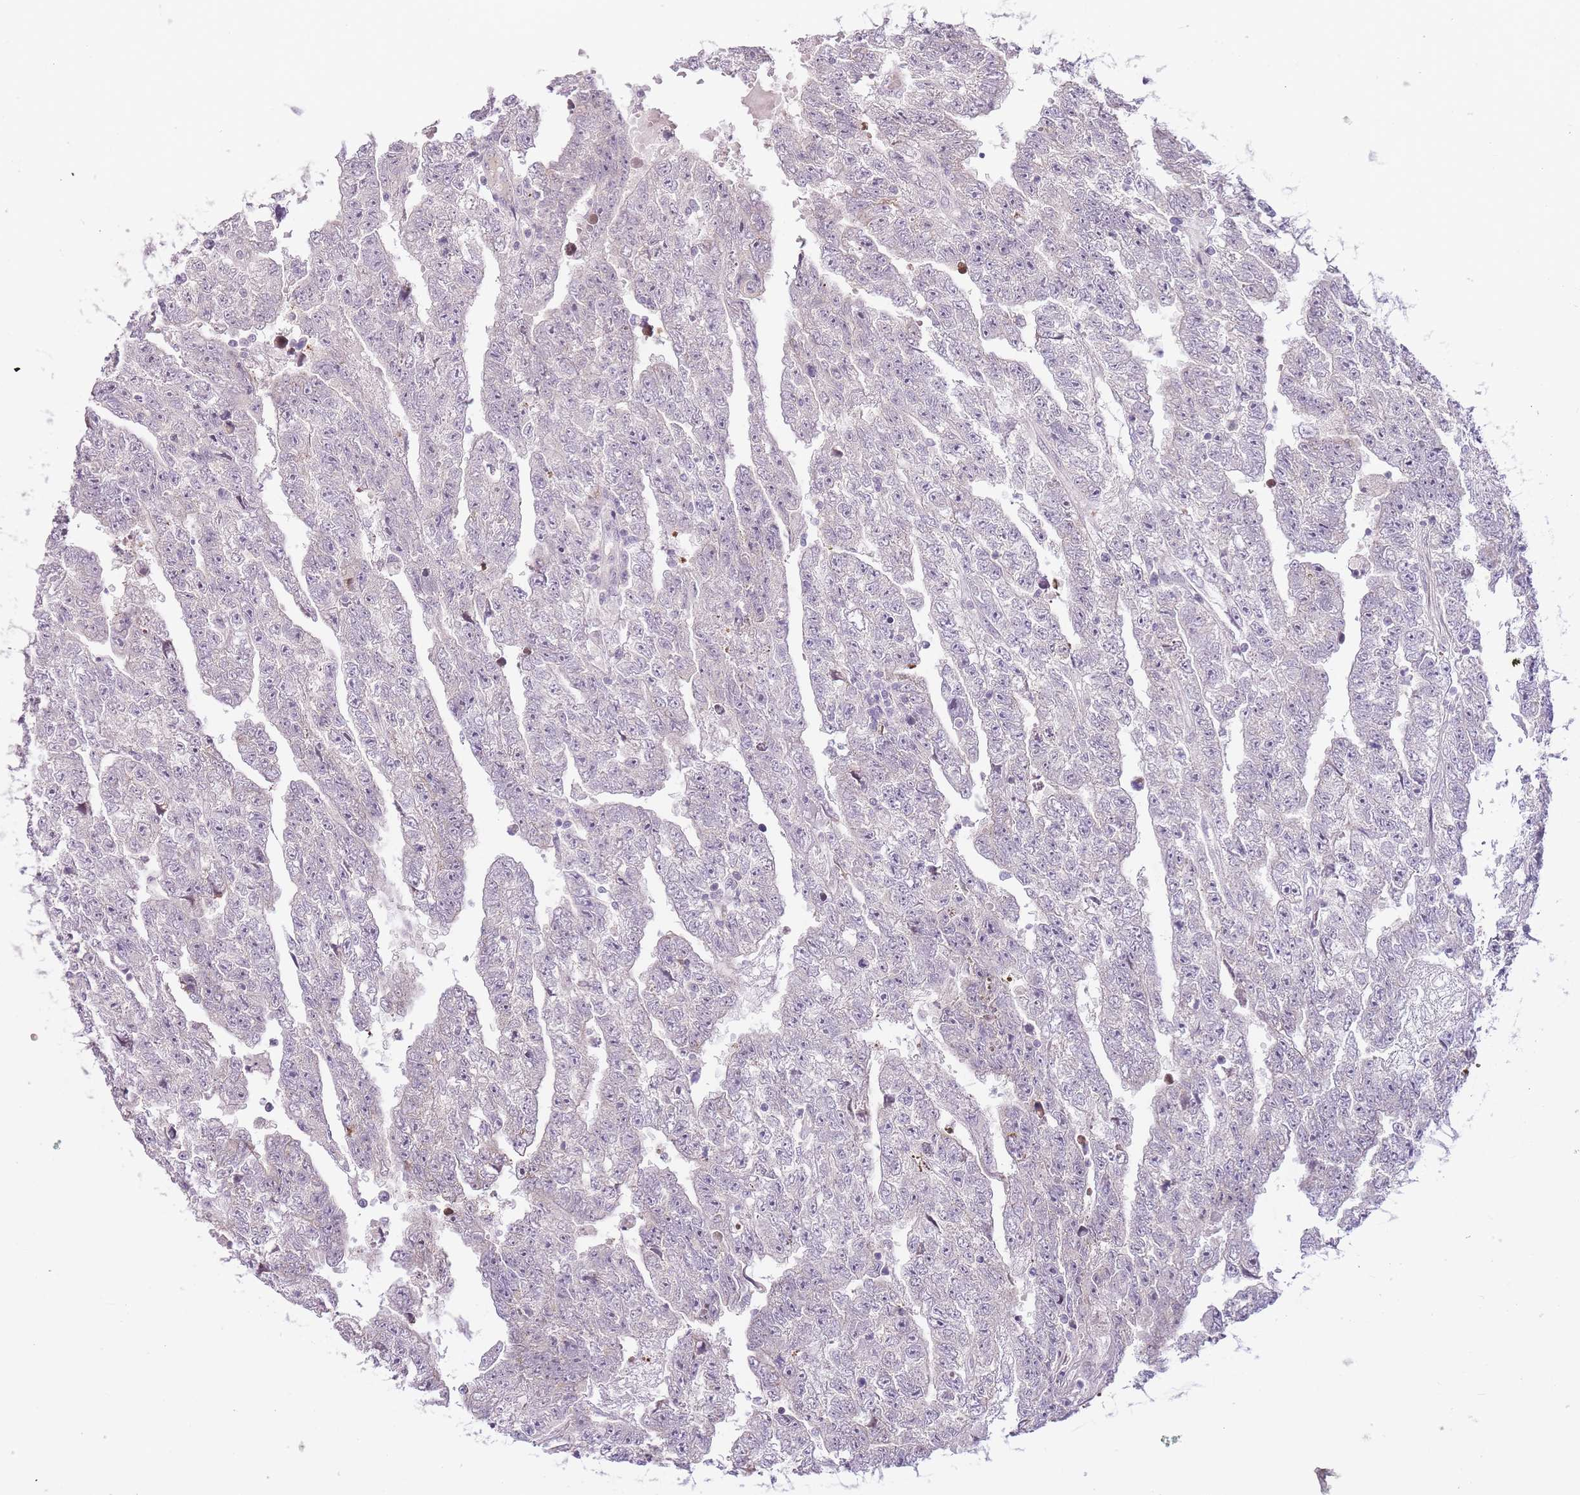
{"staining": {"intensity": "negative", "quantity": "none", "location": "none"}, "tissue": "testis cancer", "cell_type": "Tumor cells", "image_type": "cancer", "snomed": [{"axis": "morphology", "description": "Carcinoma, Embryonal, NOS"}, {"axis": "topography", "description": "Testis"}], "caption": "Photomicrograph shows no protein staining in tumor cells of testis embryonal carcinoma tissue.", "gene": "OGG1", "patient": {"sex": "male", "age": 25}}